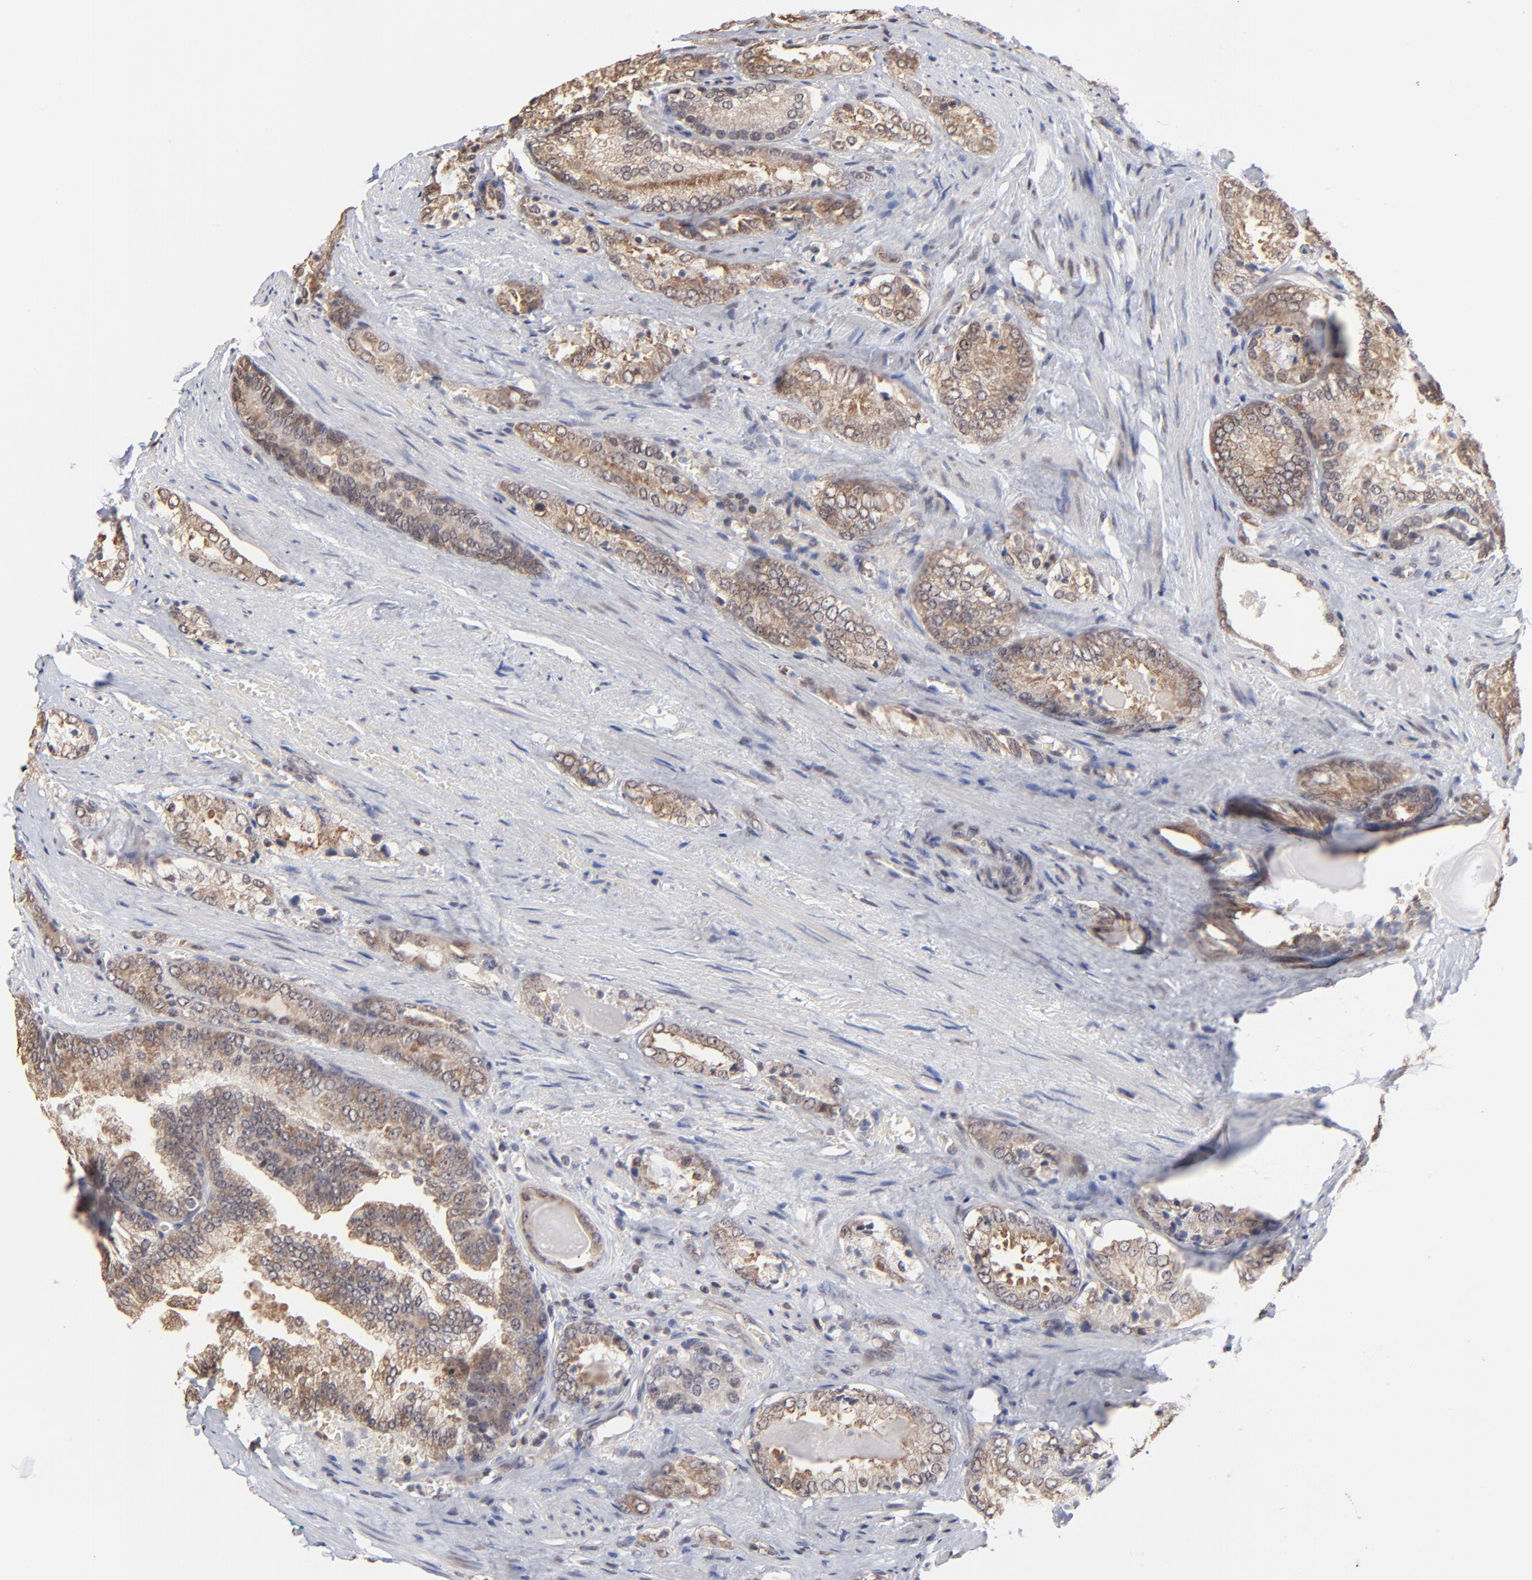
{"staining": {"intensity": "weak", "quantity": ">75%", "location": "cytoplasmic/membranous"}, "tissue": "prostate cancer", "cell_type": "Tumor cells", "image_type": "cancer", "snomed": [{"axis": "morphology", "description": "Adenocarcinoma, Medium grade"}, {"axis": "topography", "description": "Prostate"}], "caption": "Protein expression analysis of prostate cancer (medium-grade adenocarcinoma) demonstrates weak cytoplasmic/membranous positivity in about >75% of tumor cells. (brown staining indicates protein expression, while blue staining denotes nuclei).", "gene": "BRPF1", "patient": {"sex": "male", "age": 60}}